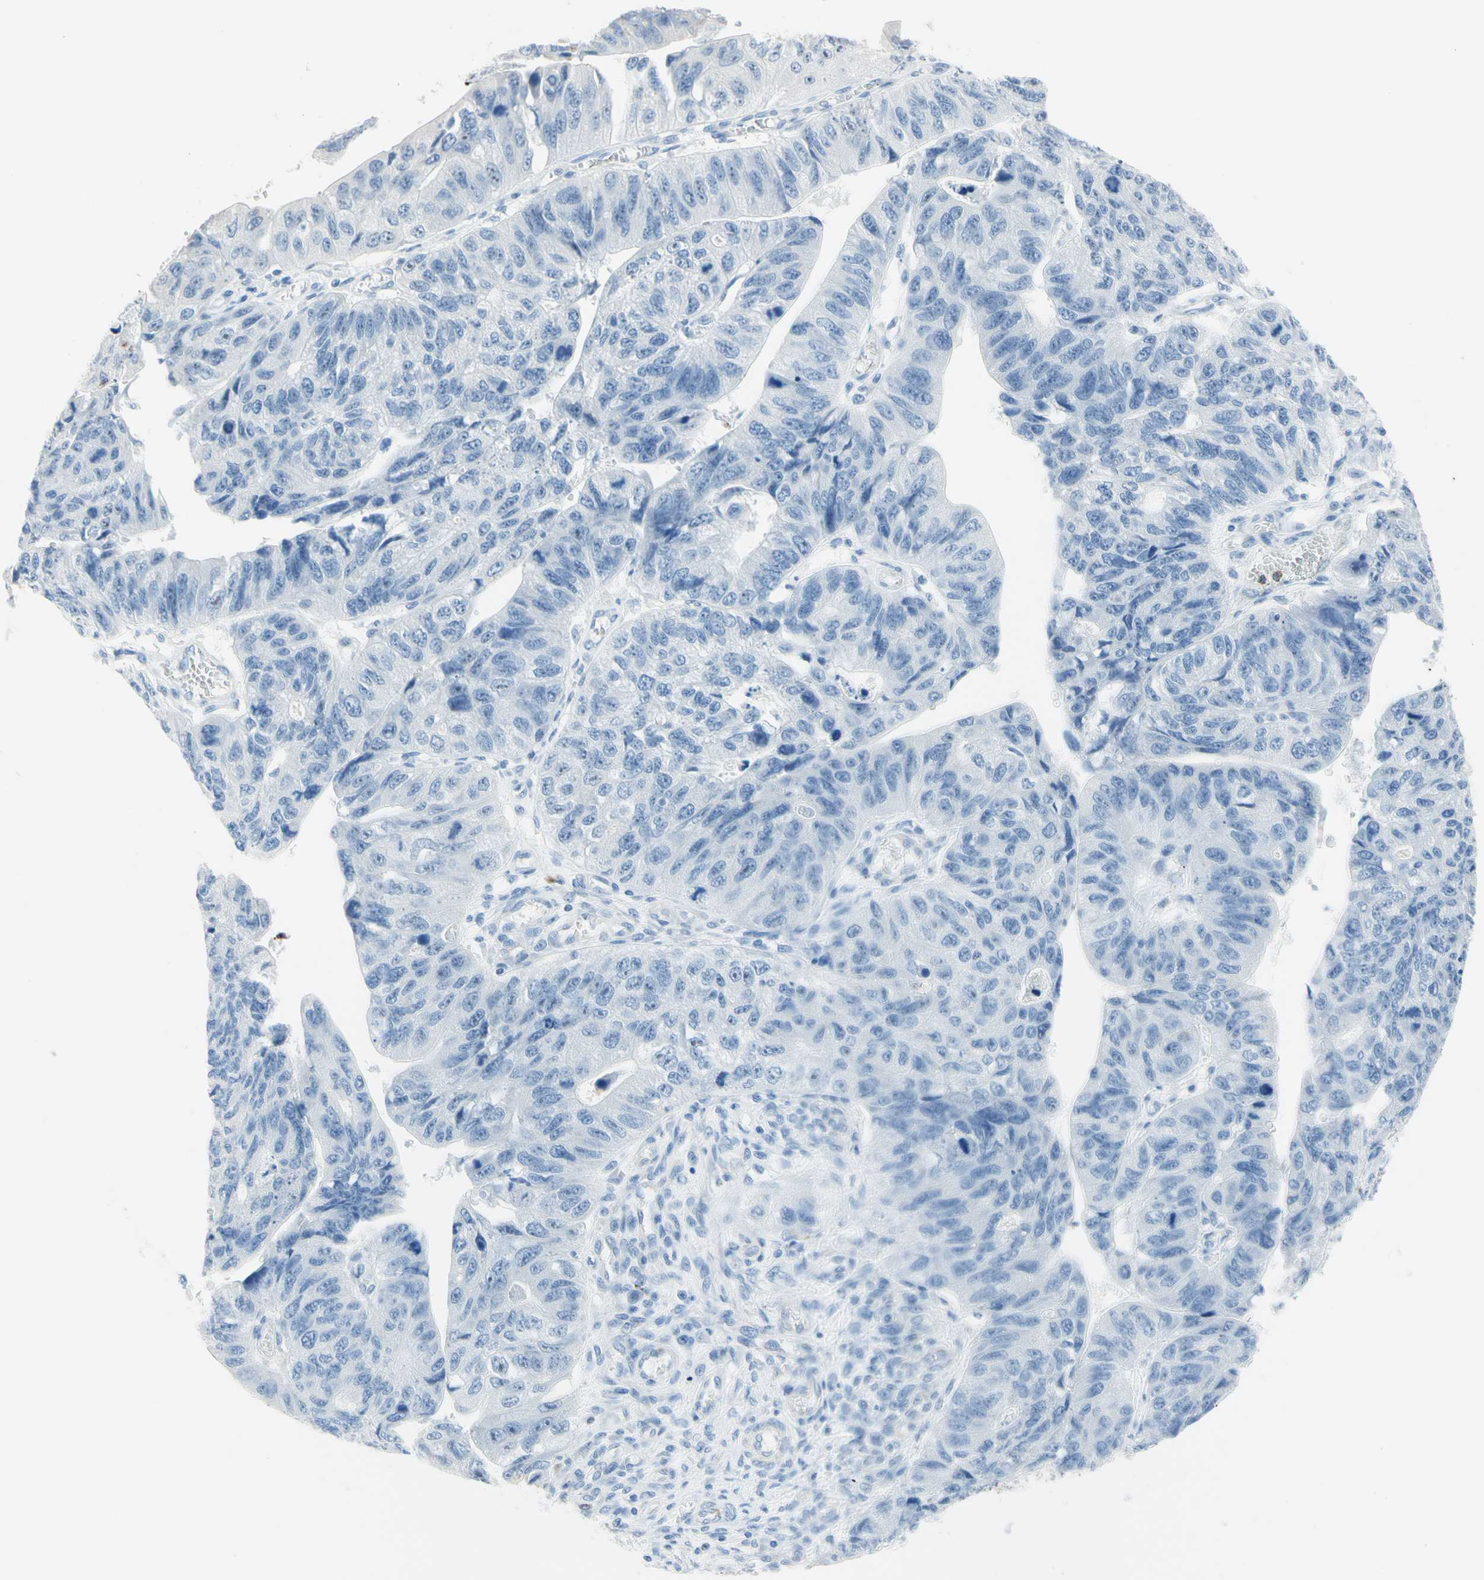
{"staining": {"intensity": "negative", "quantity": "none", "location": "none"}, "tissue": "stomach cancer", "cell_type": "Tumor cells", "image_type": "cancer", "snomed": [{"axis": "morphology", "description": "Adenocarcinoma, NOS"}, {"axis": "topography", "description": "Stomach"}], "caption": "Protein analysis of stomach cancer demonstrates no significant staining in tumor cells.", "gene": "CYSLTR1", "patient": {"sex": "male", "age": 59}}